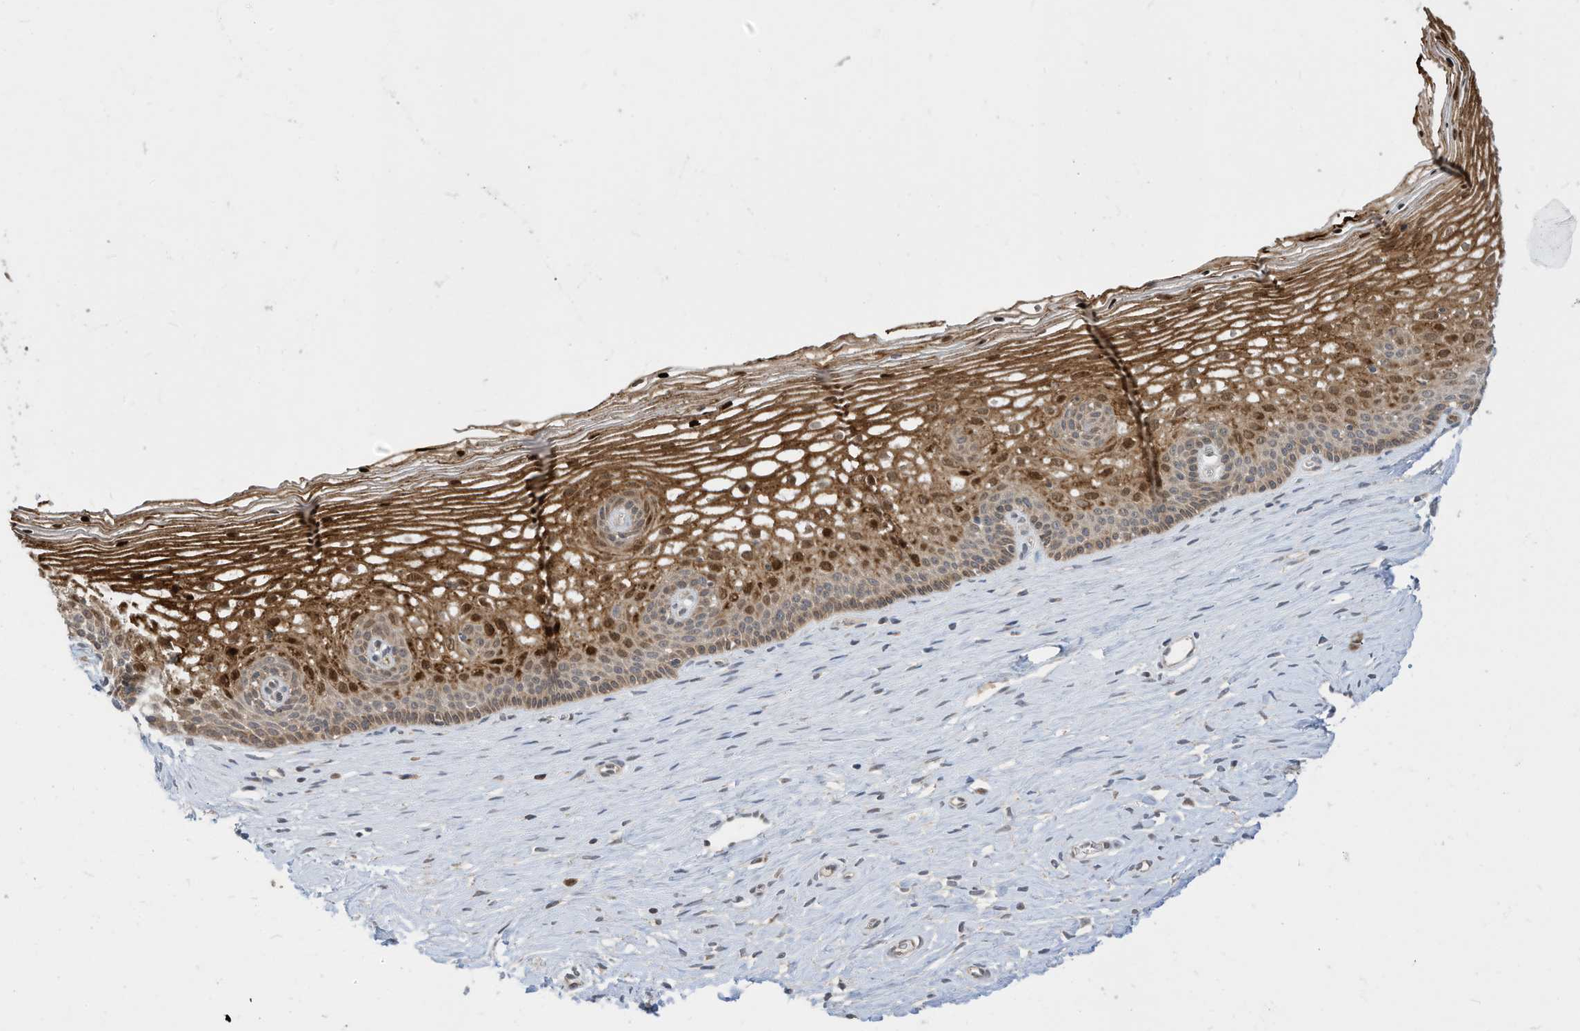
{"staining": {"intensity": "weak", "quantity": "<25%", "location": "cytoplasmic/membranous"}, "tissue": "cervix", "cell_type": "Glandular cells", "image_type": "normal", "snomed": [{"axis": "morphology", "description": "Normal tissue, NOS"}, {"axis": "topography", "description": "Cervix"}], "caption": "Micrograph shows no protein expression in glandular cells of benign cervix.", "gene": "CNKSR1", "patient": {"sex": "female", "age": 33}}